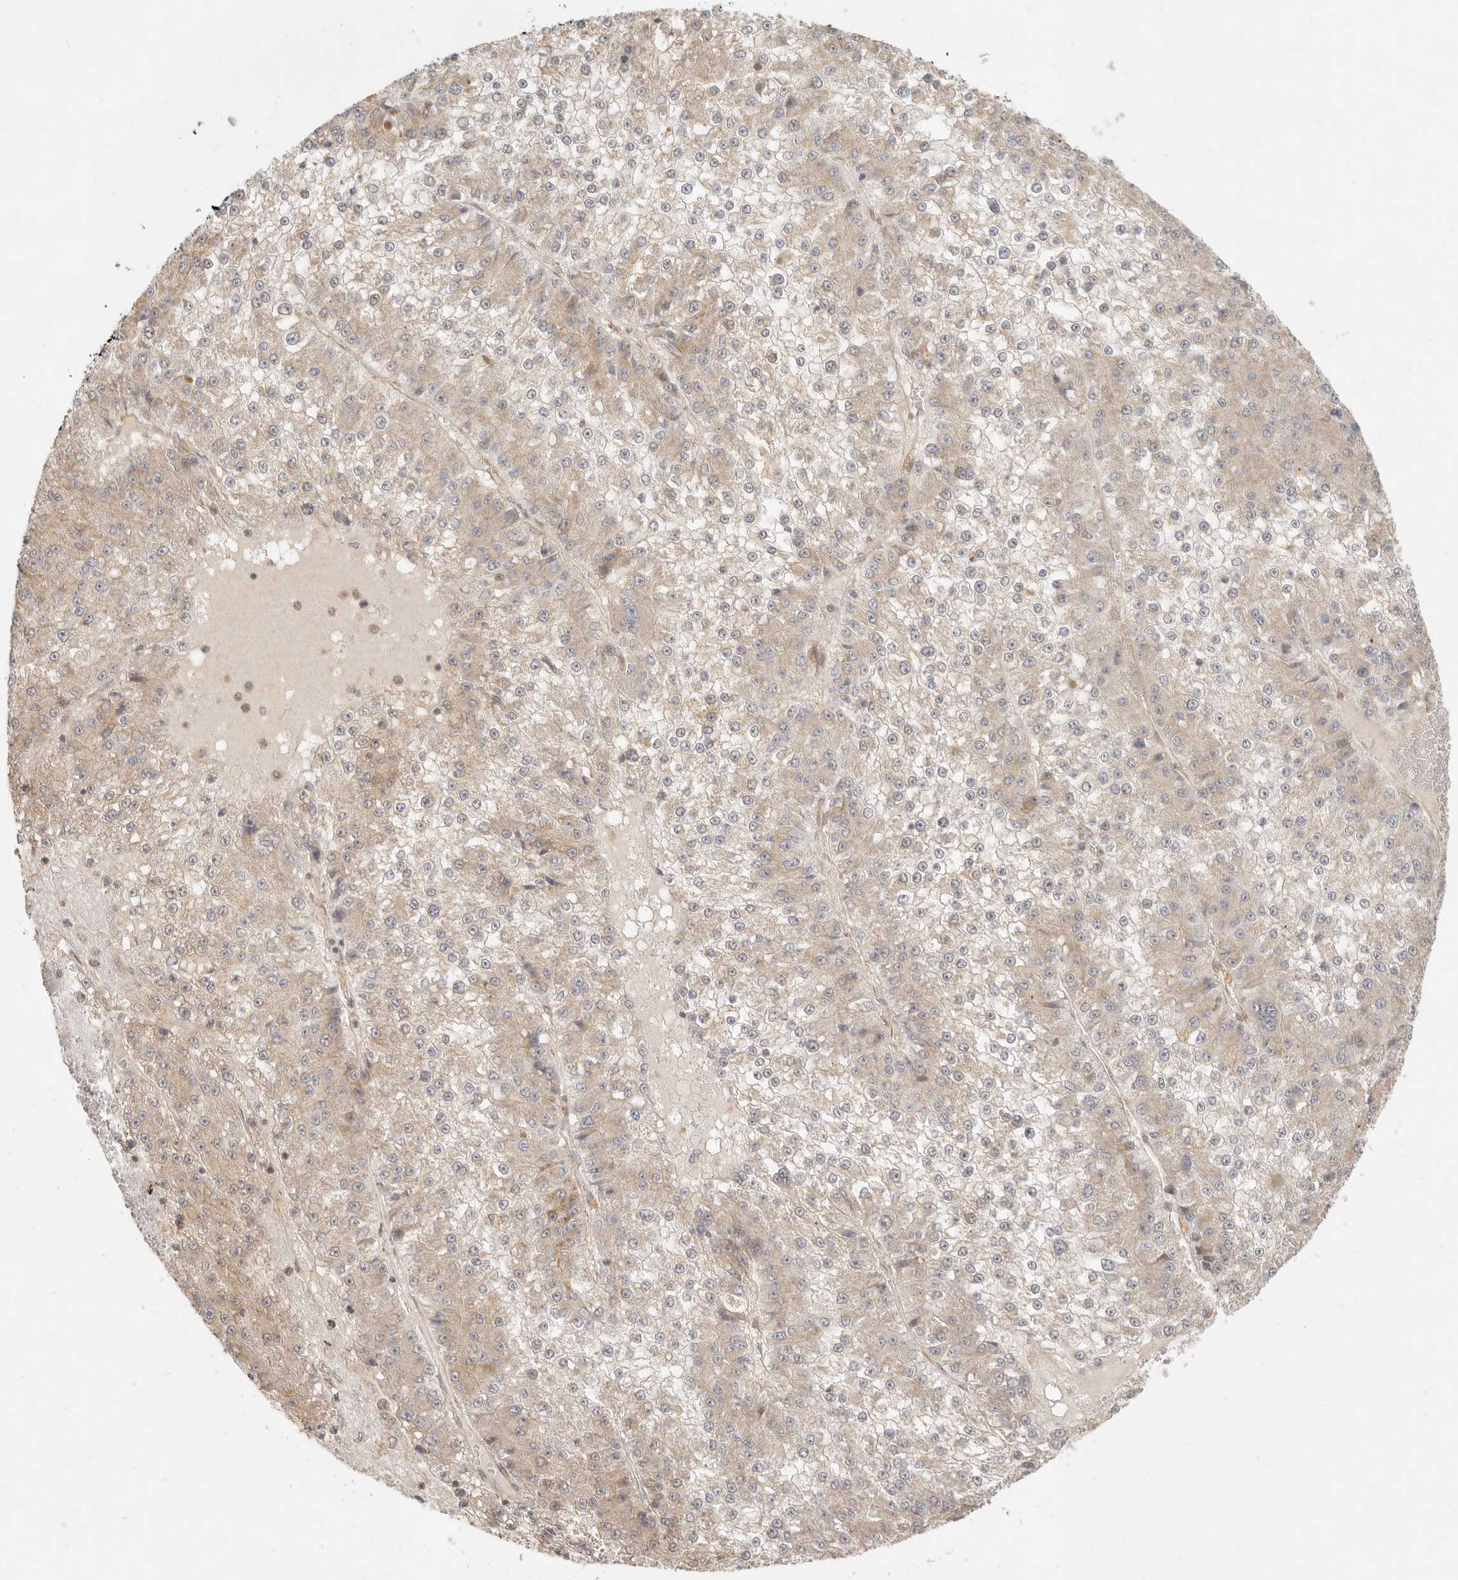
{"staining": {"intensity": "weak", "quantity": "25%-75%", "location": "cytoplasmic/membranous"}, "tissue": "liver cancer", "cell_type": "Tumor cells", "image_type": "cancer", "snomed": [{"axis": "morphology", "description": "Carcinoma, Hepatocellular, NOS"}, {"axis": "topography", "description": "Liver"}], "caption": "Hepatocellular carcinoma (liver) stained with a protein marker shows weak staining in tumor cells.", "gene": "UFSP1", "patient": {"sex": "female", "age": 73}}